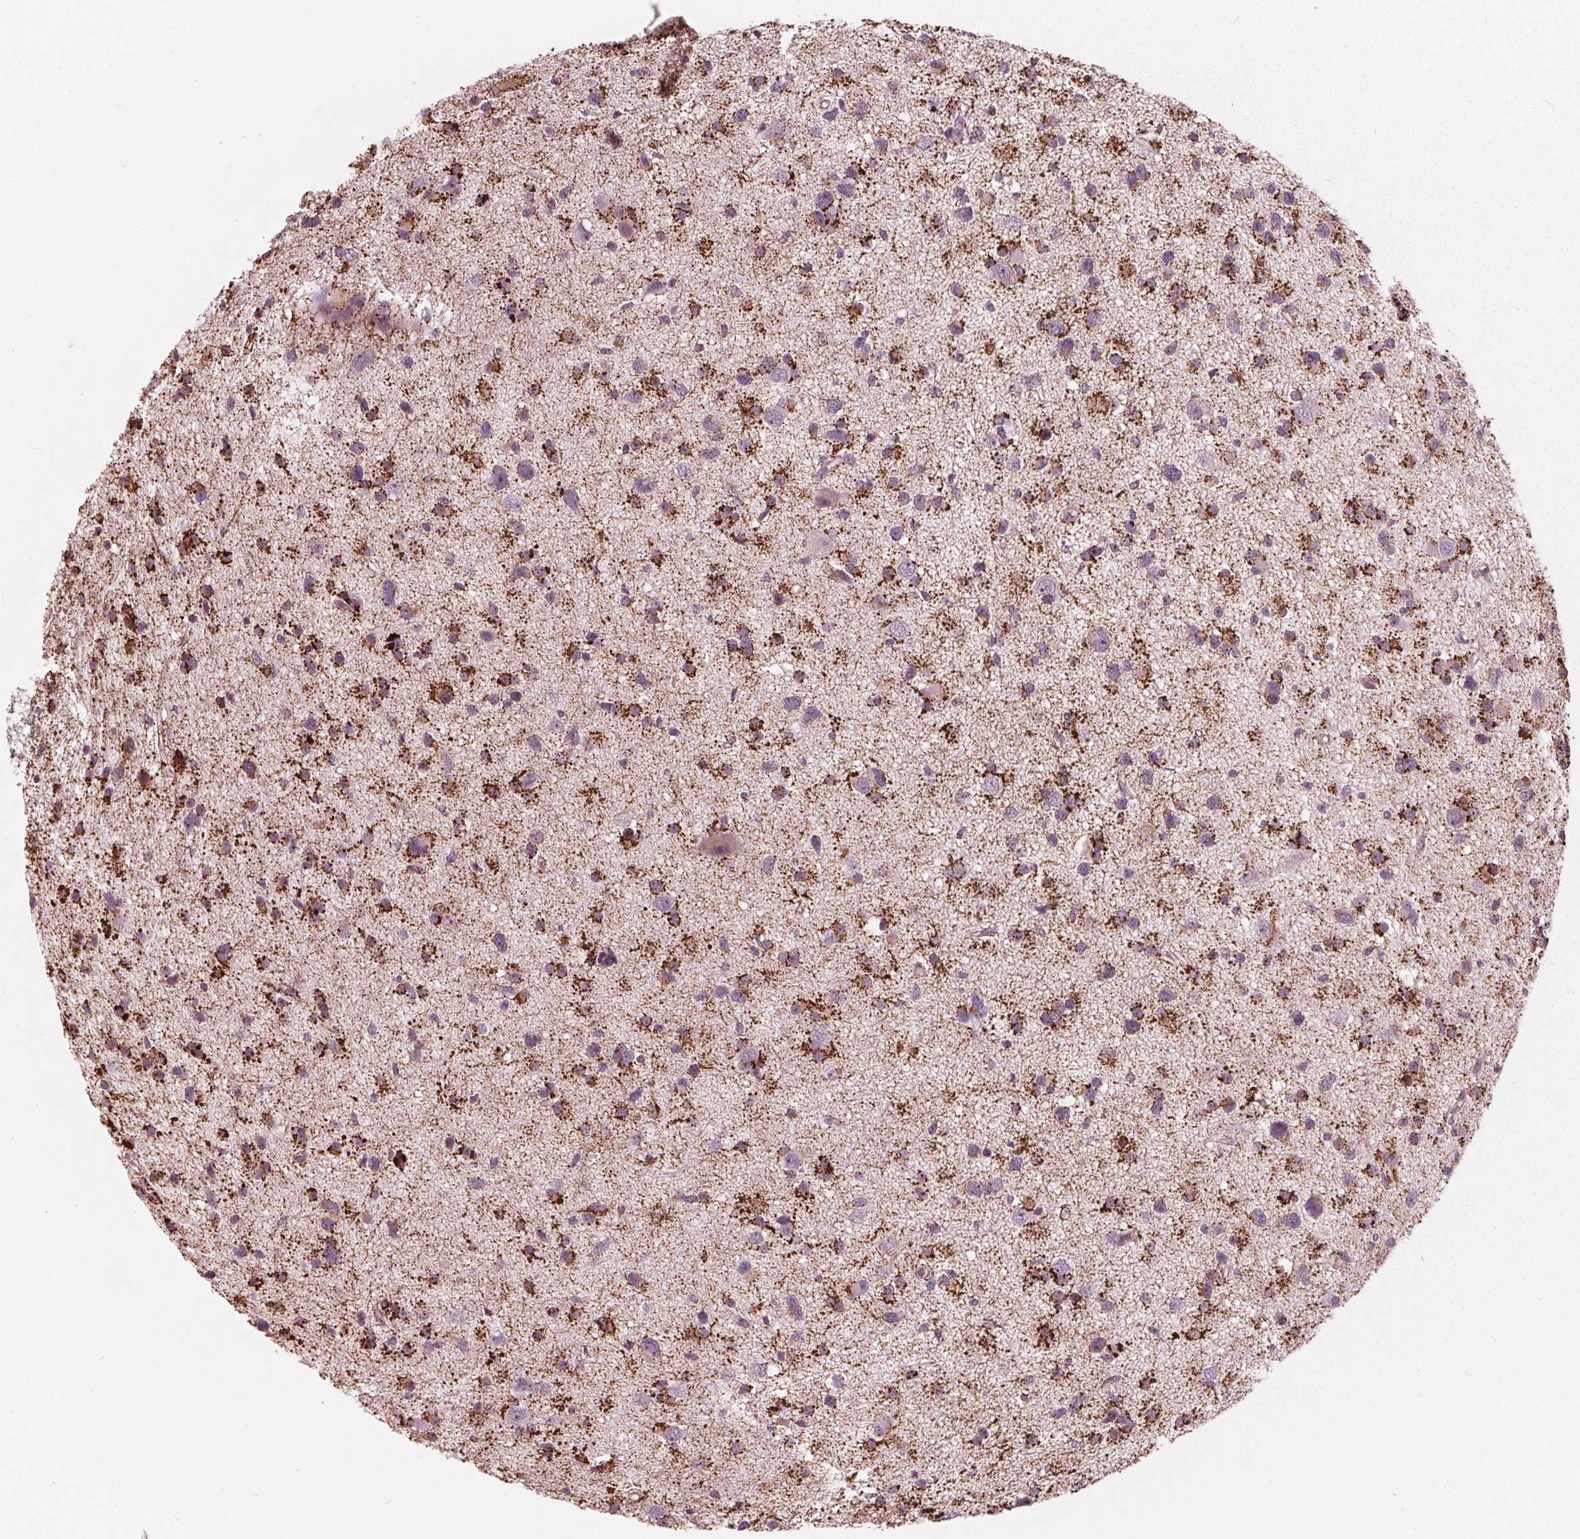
{"staining": {"intensity": "strong", "quantity": "<25%", "location": "cytoplasmic/membranous"}, "tissue": "glioma", "cell_type": "Tumor cells", "image_type": "cancer", "snomed": [{"axis": "morphology", "description": "Glioma, malignant, High grade"}, {"axis": "topography", "description": "Brain"}], "caption": "Glioma stained with a protein marker displays strong staining in tumor cells.", "gene": "DCAF4L2", "patient": {"sex": "male", "age": 54}}